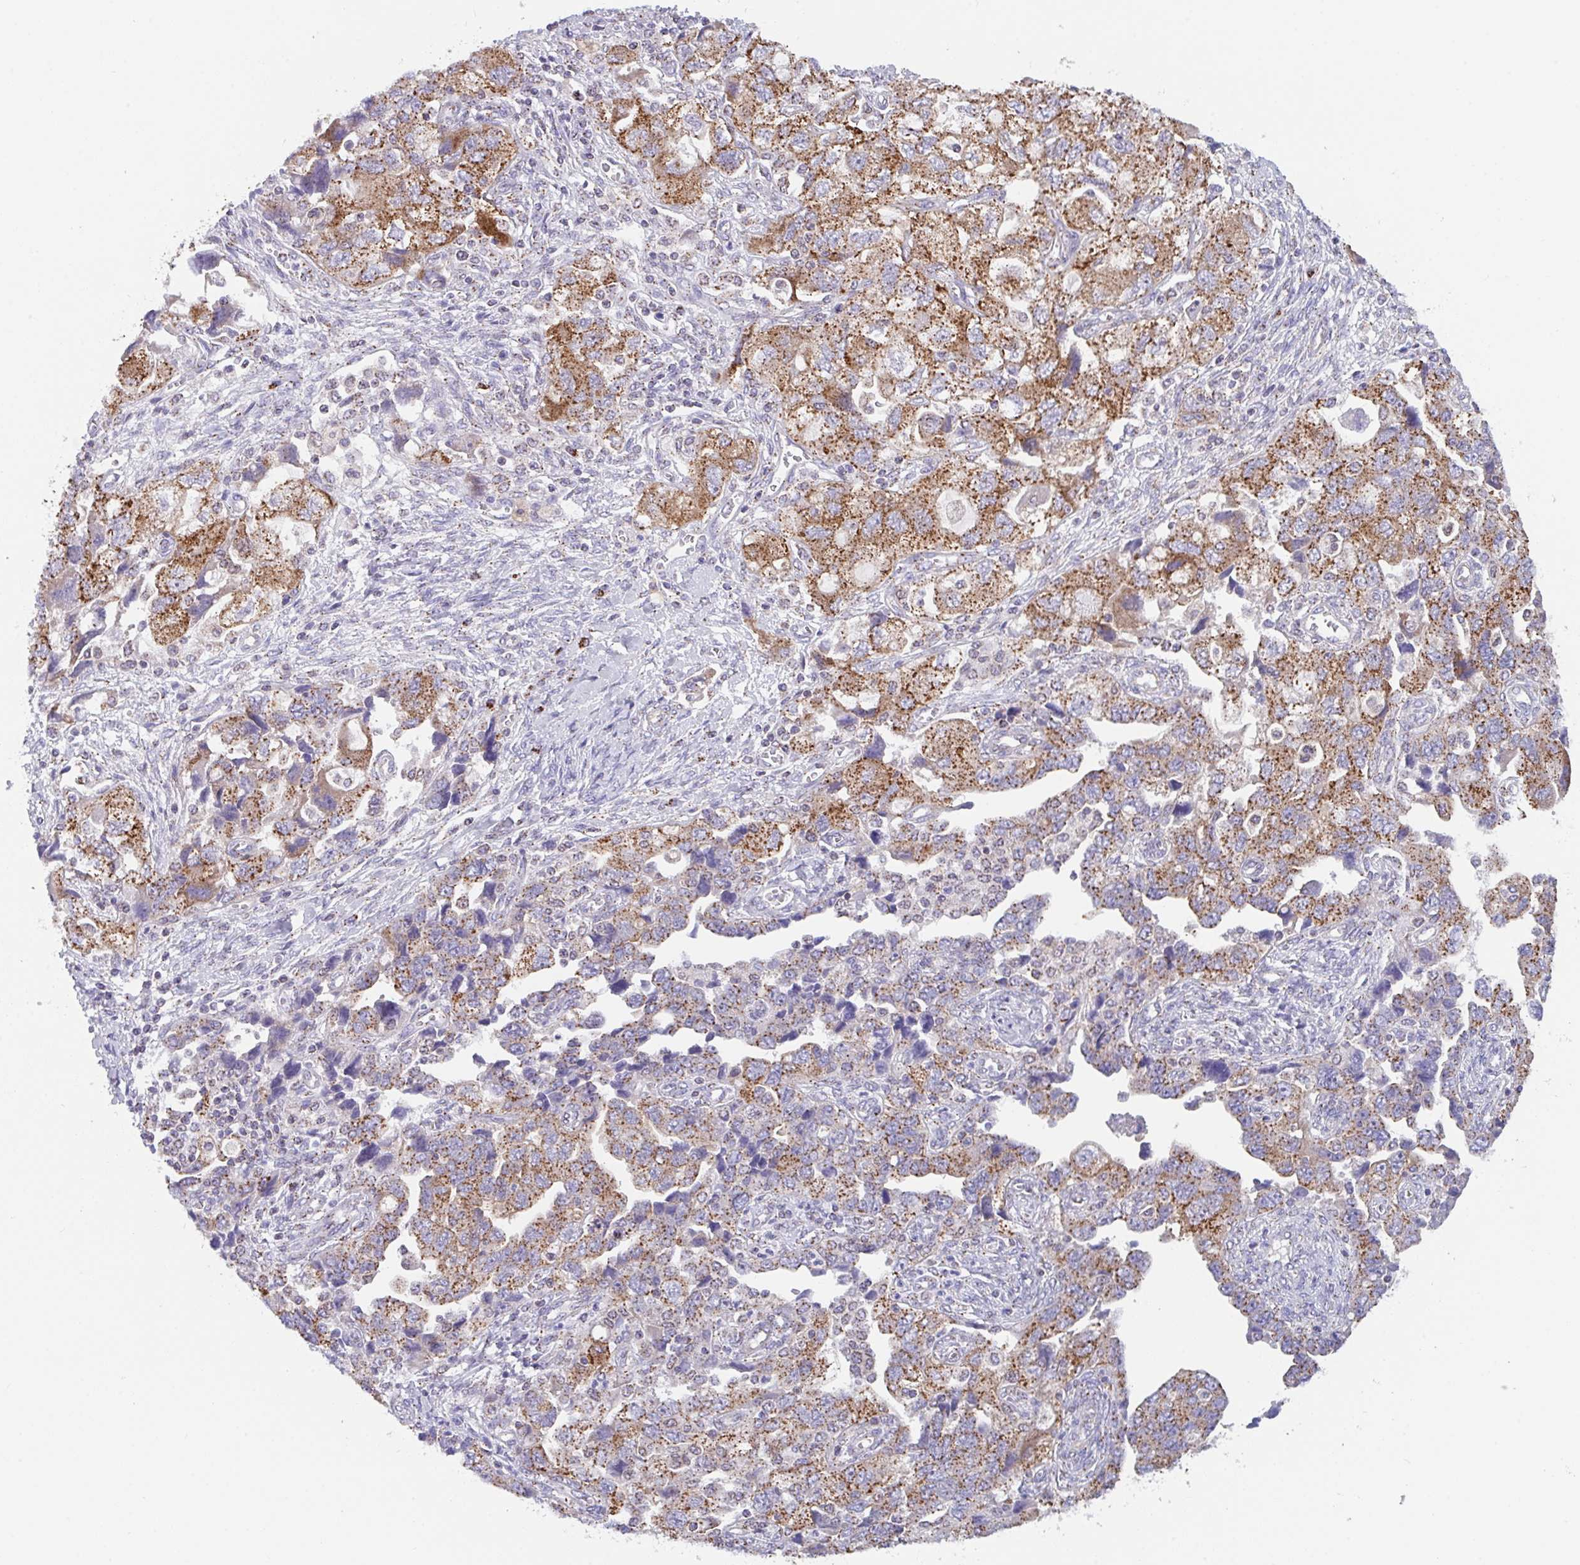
{"staining": {"intensity": "moderate", "quantity": ">75%", "location": "cytoplasmic/membranous"}, "tissue": "ovarian cancer", "cell_type": "Tumor cells", "image_type": "cancer", "snomed": [{"axis": "morphology", "description": "Carcinoma, NOS"}, {"axis": "morphology", "description": "Cystadenocarcinoma, serous, NOS"}, {"axis": "topography", "description": "Ovary"}], "caption": "Immunohistochemical staining of ovarian cancer (carcinoma) demonstrates medium levels of moderate cytoplasmic/membranous protein expression in approximately >75% of tumor cells.", "gene": "PROSER3", "patient": {"sex": "female", "age": 69}}